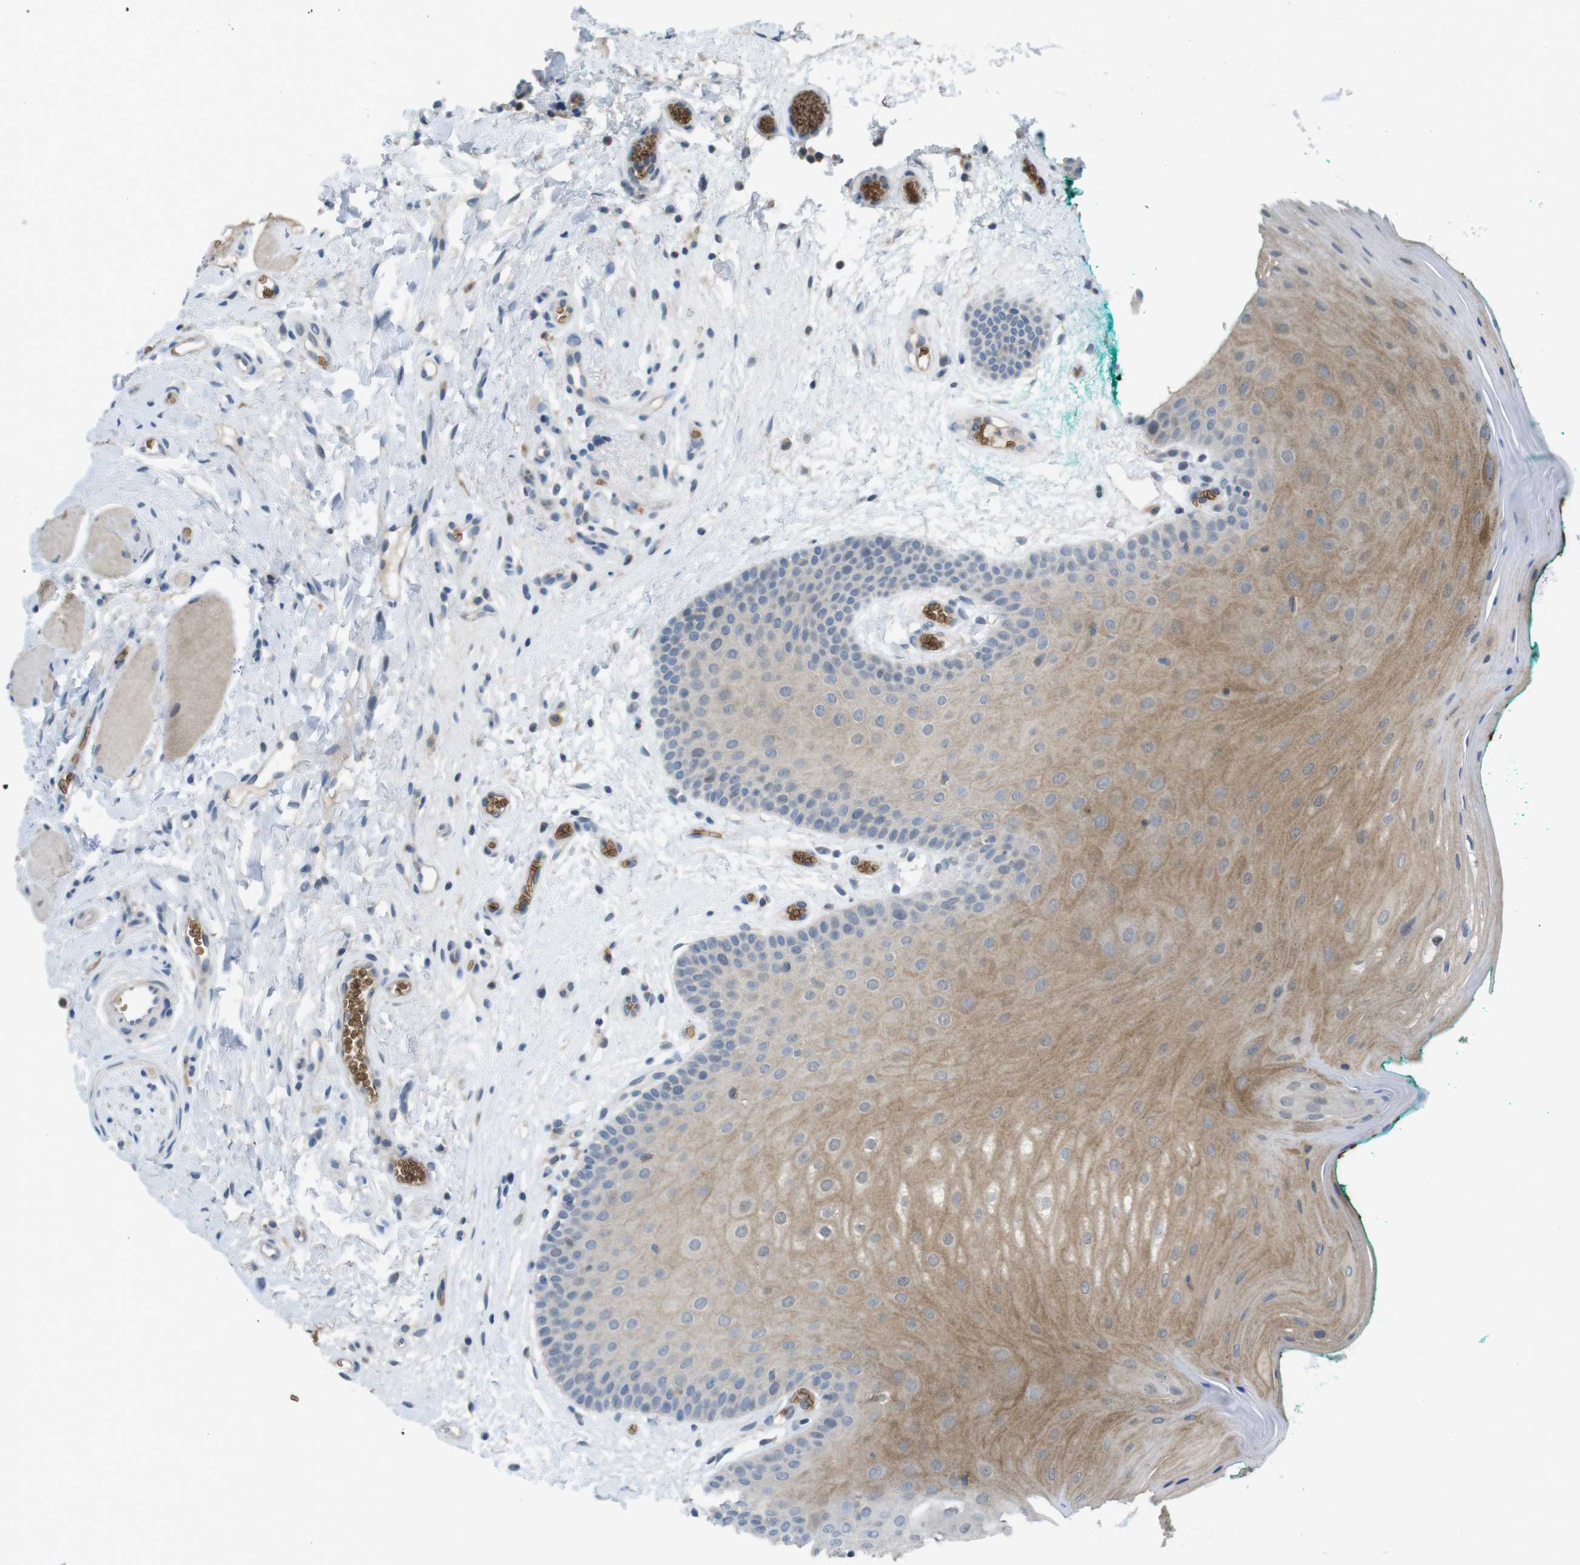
{"staining": {"intensity": "moderate", "quantity": "25%-75%", "location": "cytoplasmic/membranous"}, "tissue": "oral mucosa", "cell_type": "Squamous epithelial cells", "image_type": "normal", "snomed": [{"axis": "morphology", "description": "Normal tissue, NOS"}, {"axis": "topography", "description": "Skeletal muscle"}, {"axis": "topography", "description": "Oral tissue"}], "caption": "The image reveals immunohistochemical staining of benign oral mucosa. There is moderate cytoplasmic/membranous expression is present in approximately 25%-75% of squamous epithelial cells.", "gene": "GYPA", "patient": {"sex": "male", "age": 58}}